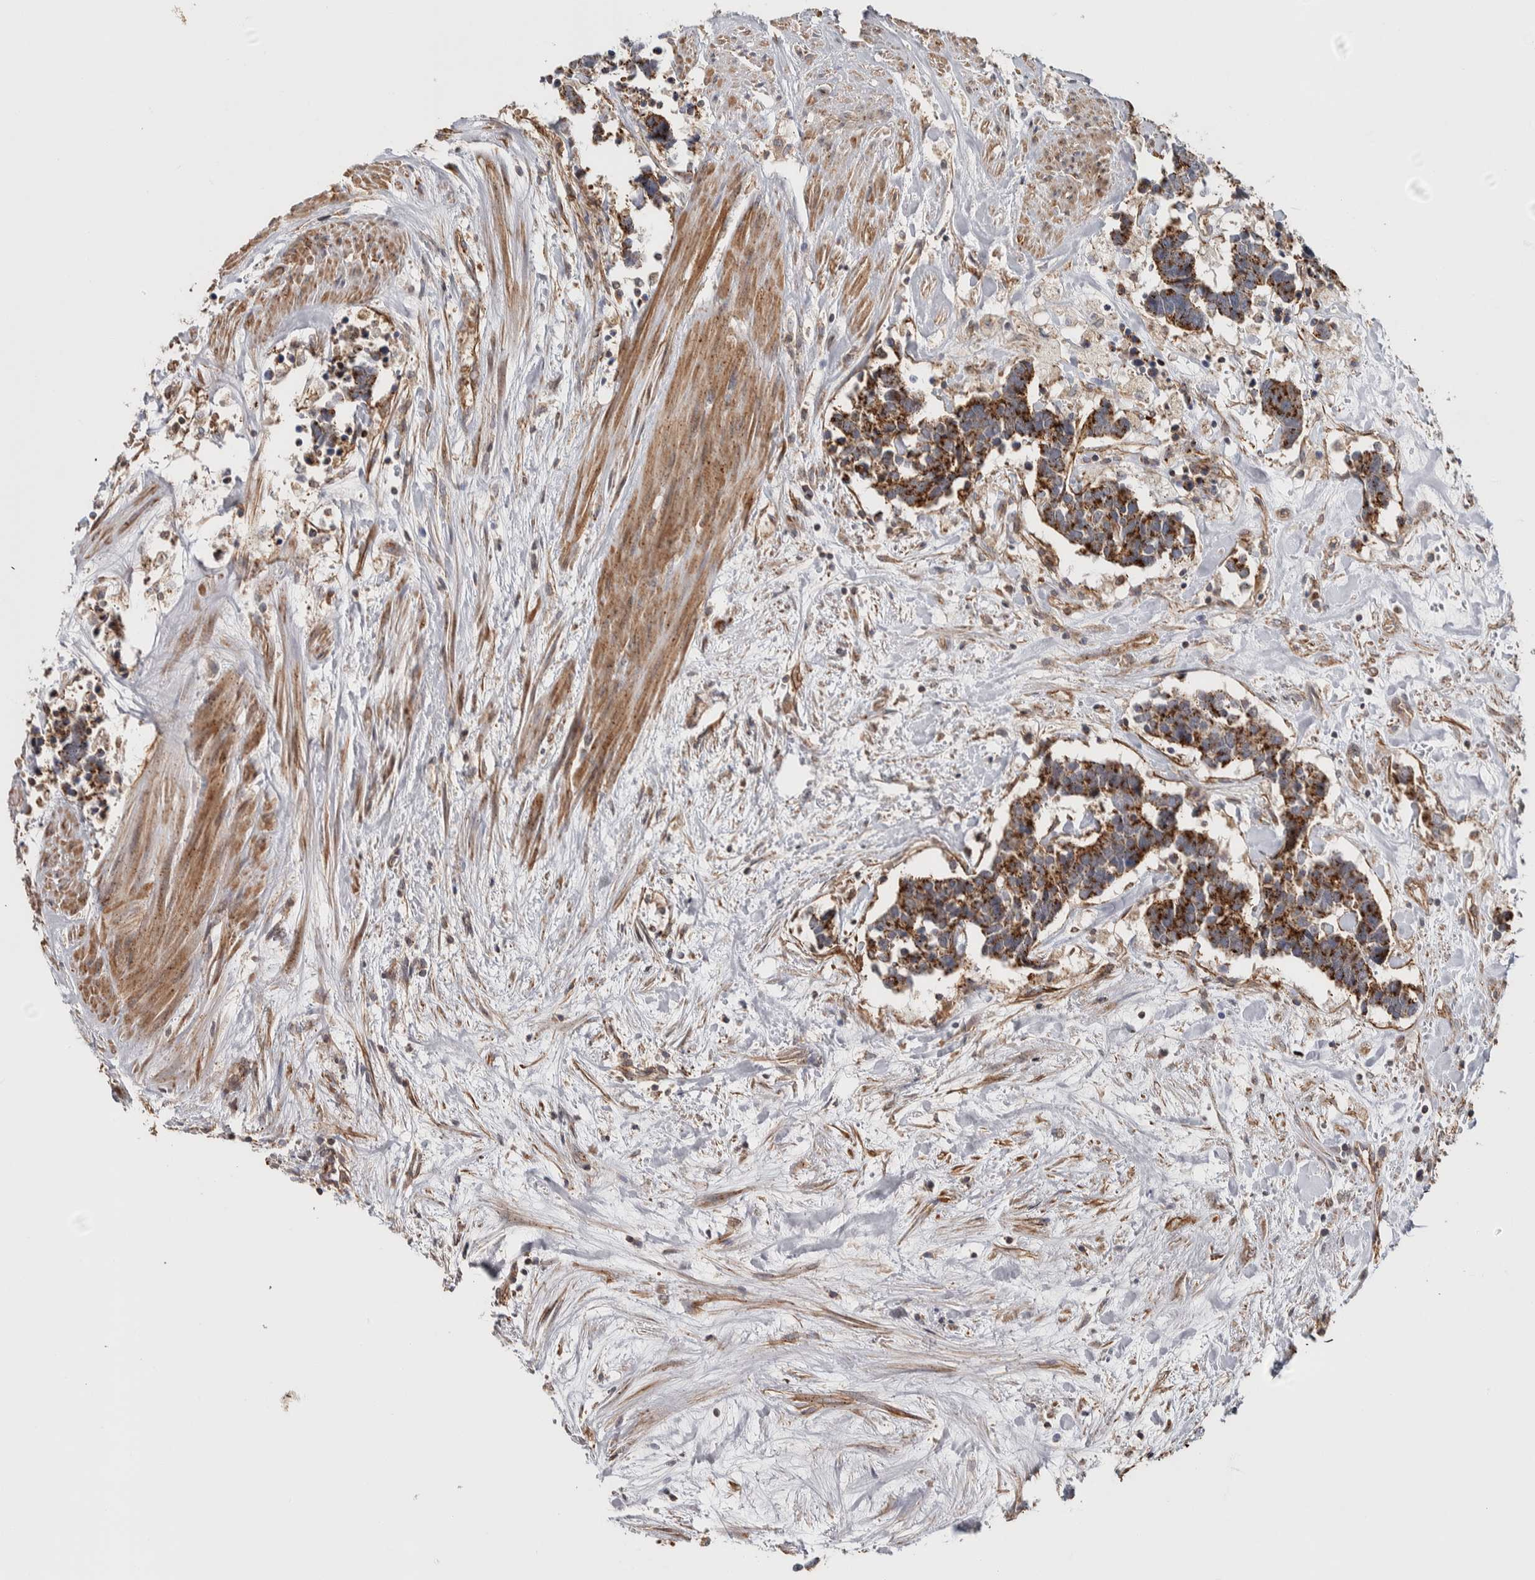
{"staining": {"intensity": "strong", "quantity": ">75%", "location": "cytoplasmic/membranous"}, "tissue": "carcinoid", "cell_type": "Tumor cells", "image_type": "cancer", "snomed": [{"axis": "morphology", "description": "Carcinoma, NOS"}, {"axis": "morphology", "description": "Carcinoid, malignant, NOS"}, {"axis": "topography", "description": "Urinary bladder"}], "caption": "Brown immunohistochemical staining in human carcinoma demonstrates strong cytoplasmic/membranous expression in about >75% of tumor cells. The protein is shown in brown color, while the nuclei are stained blue.", "gene": "CHMP4C", "patient": {"sex": "male", "age": 57}}